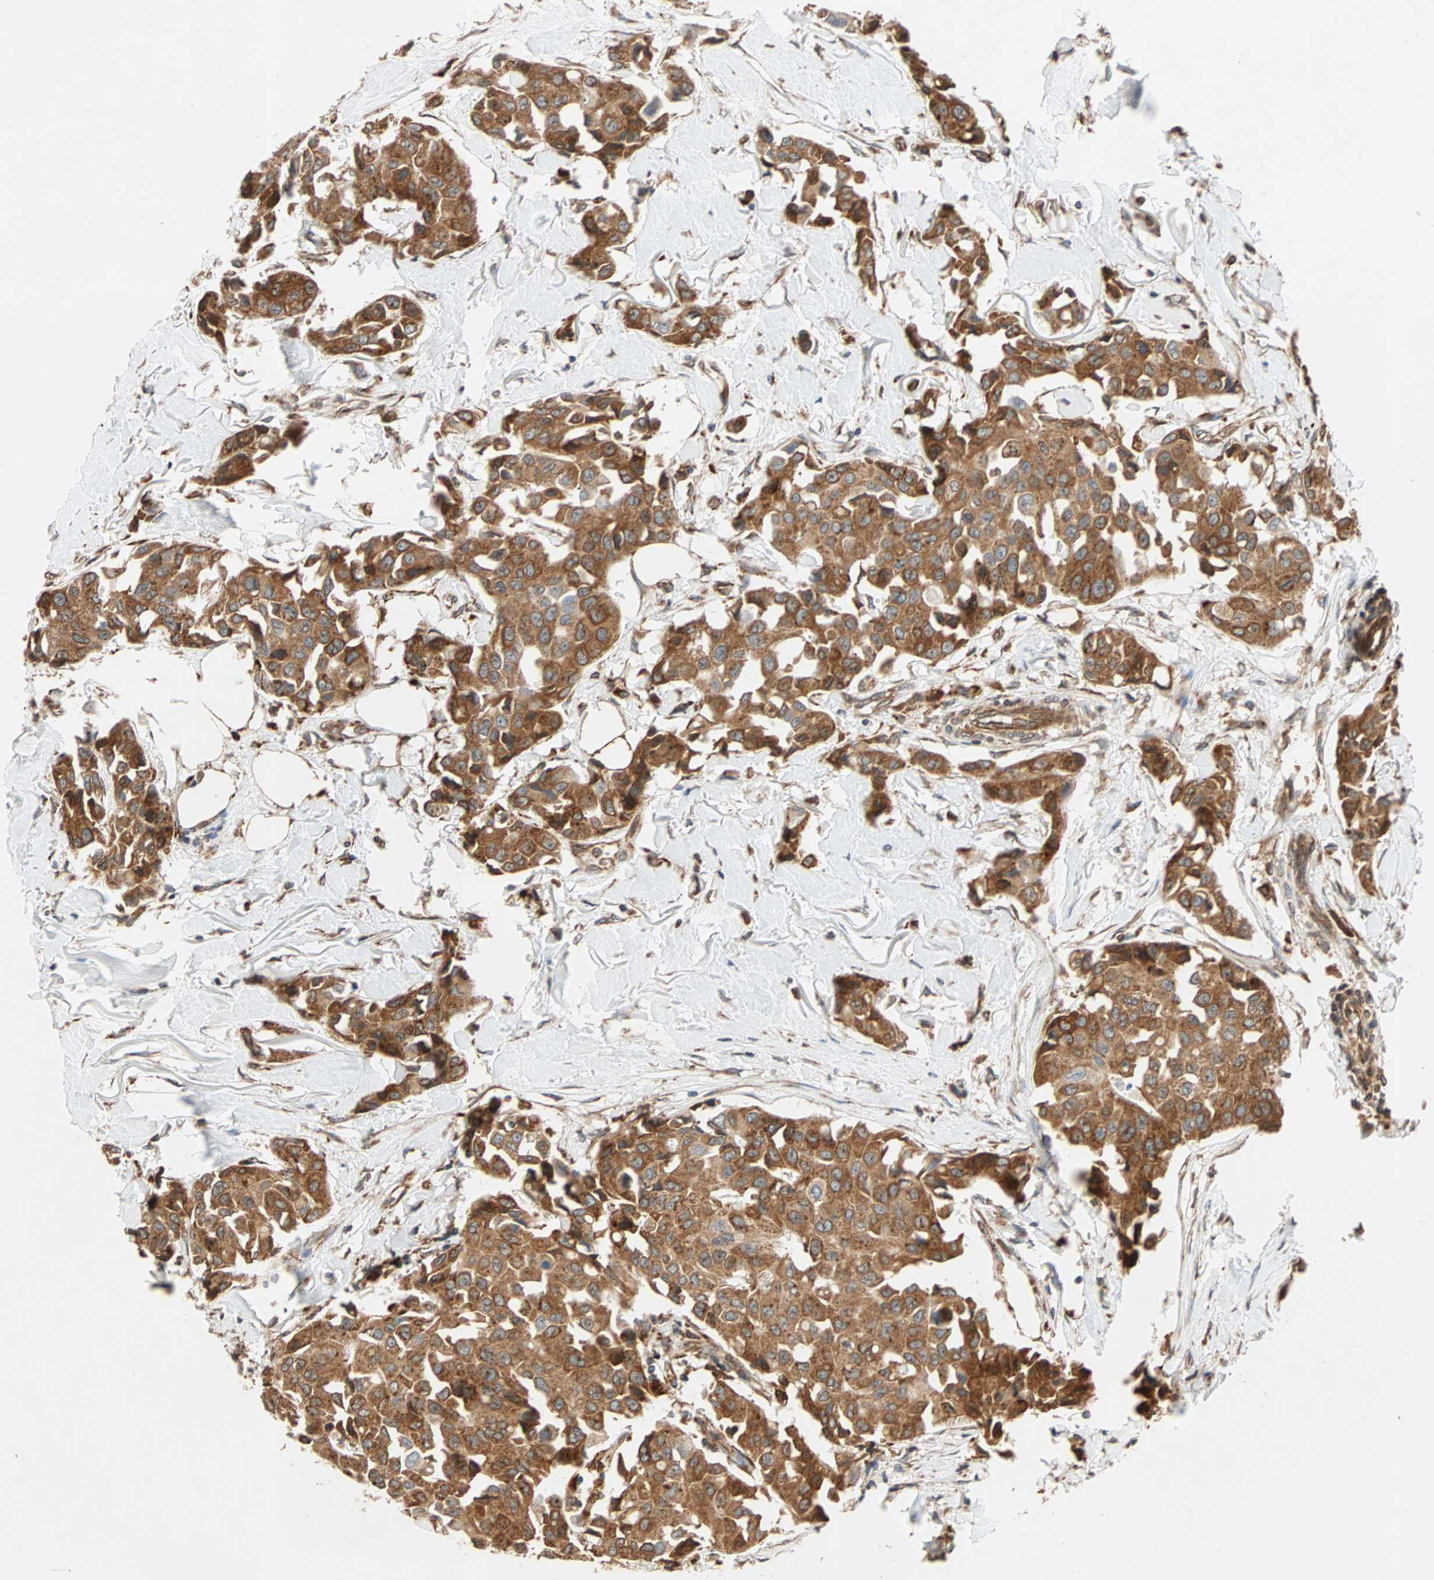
{"staining": {"intensity": "strong", "quantity": ">75%", "location": "cytoplasmic/membranous"}, "tissue": "breast cancer", "cell_type": "Tumor cells", "image_type": "cancer", "snomed": [{"axis": "morphology", "description": "Duct carcinoma"}, {"axis": "topography", "description": "Breast"}], "caption": "Human infiltrating ductal carcinoma (breast) stained for a protein (brown) demonstrates strong cytoplasmic/membranous positive positivity in about >75% of tumor cells.", "gene": "AUP1", "patient": {"sex": "female", "age": 80}}